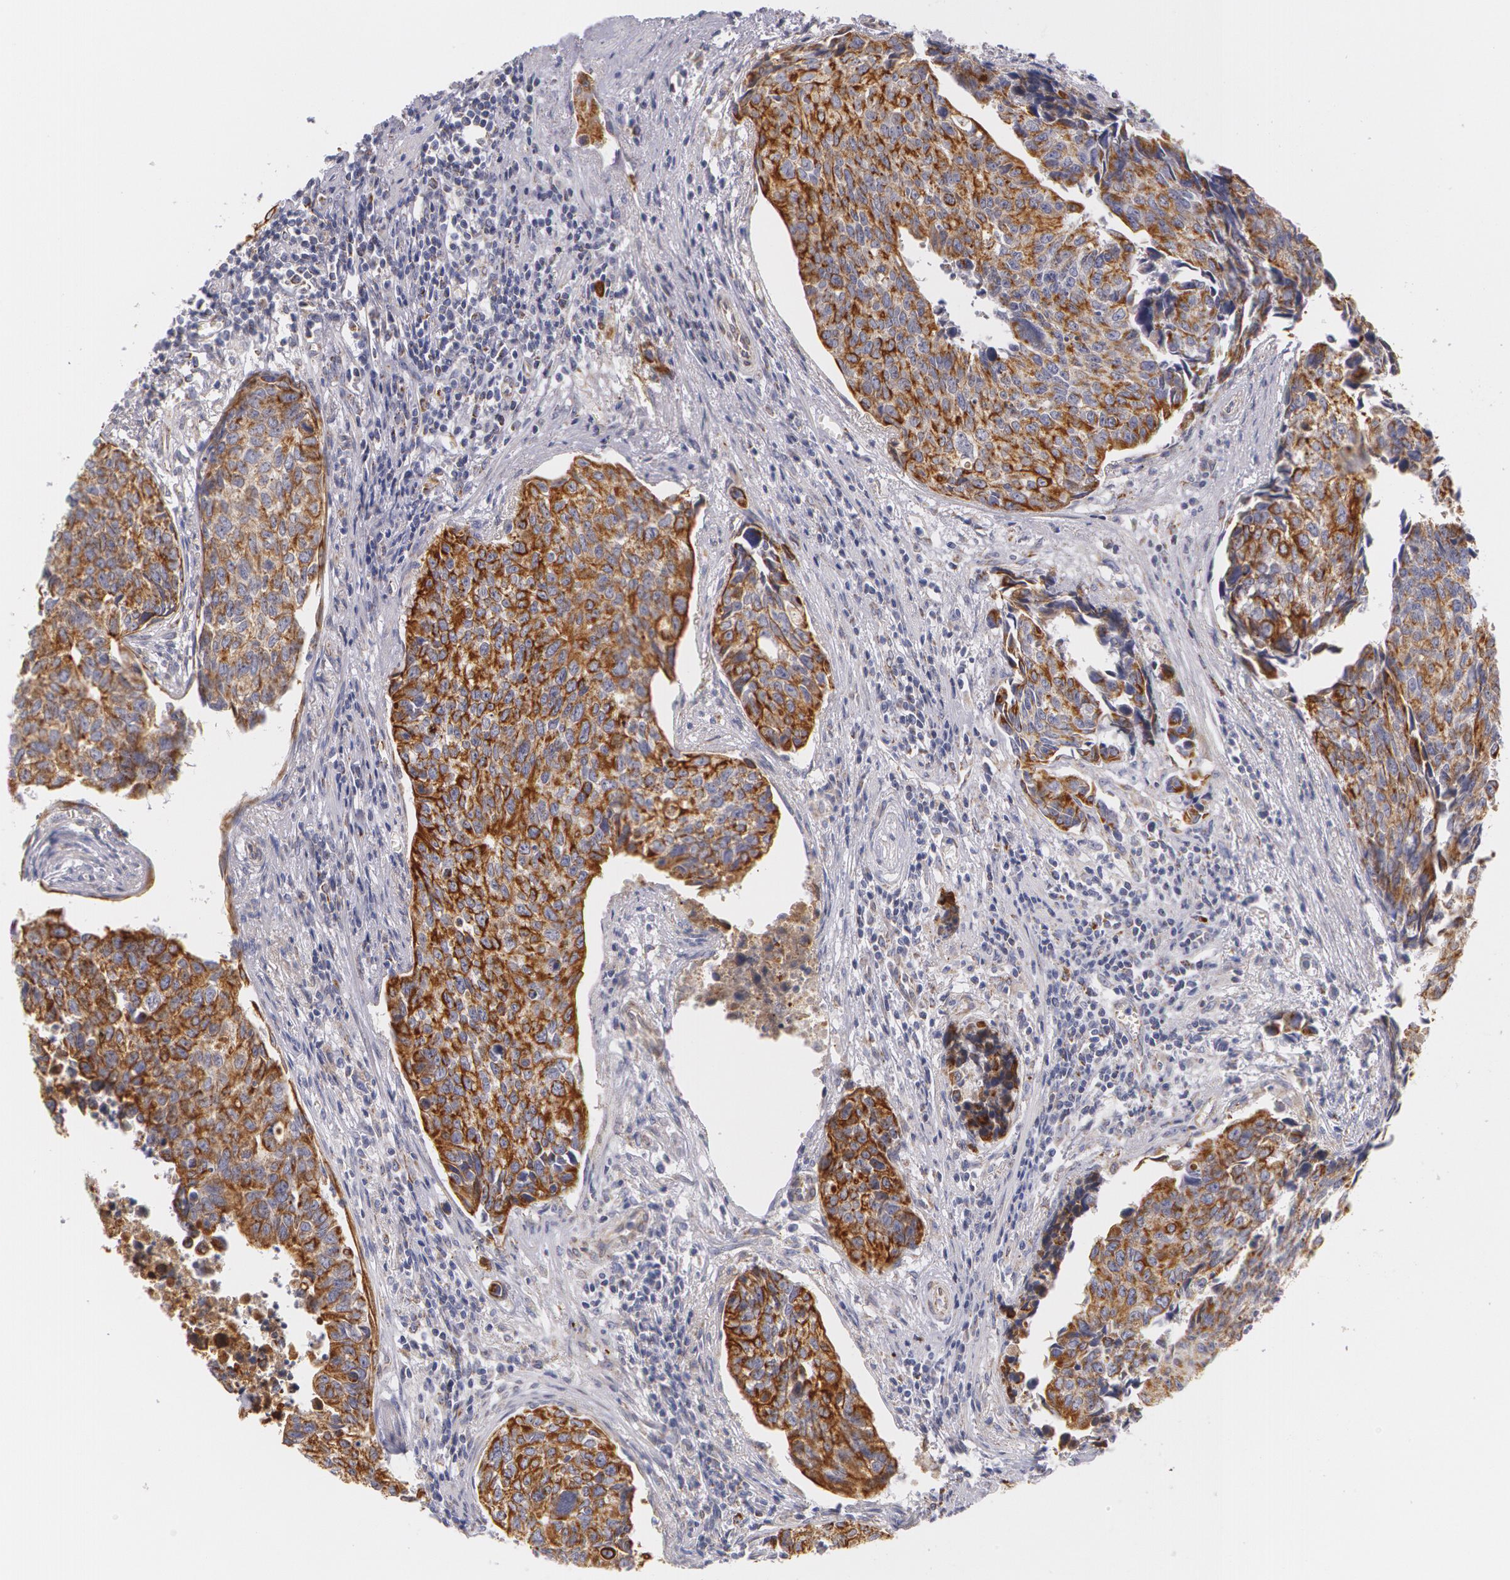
{"staining": {"intensity": "strong", "quantity": ">75%", "location": "cytoplasmic/membranous"}, "tissue": "urothelial cancer", "cell_type": "Tumor cells", "image_type": "cancer", "snomed": [{"axis": "morphology", "description": "Urothelial carcinoma, High grade"}, {"axis": "topography", "description": "Urinary bladder"}], "caption": "Strong cytoplasmic/membranous protein positivity is present in about >75% of tumor cells in urothelial cancer.", "gene": "KRT18", "patient": {"sex": "male", "age": 81}}